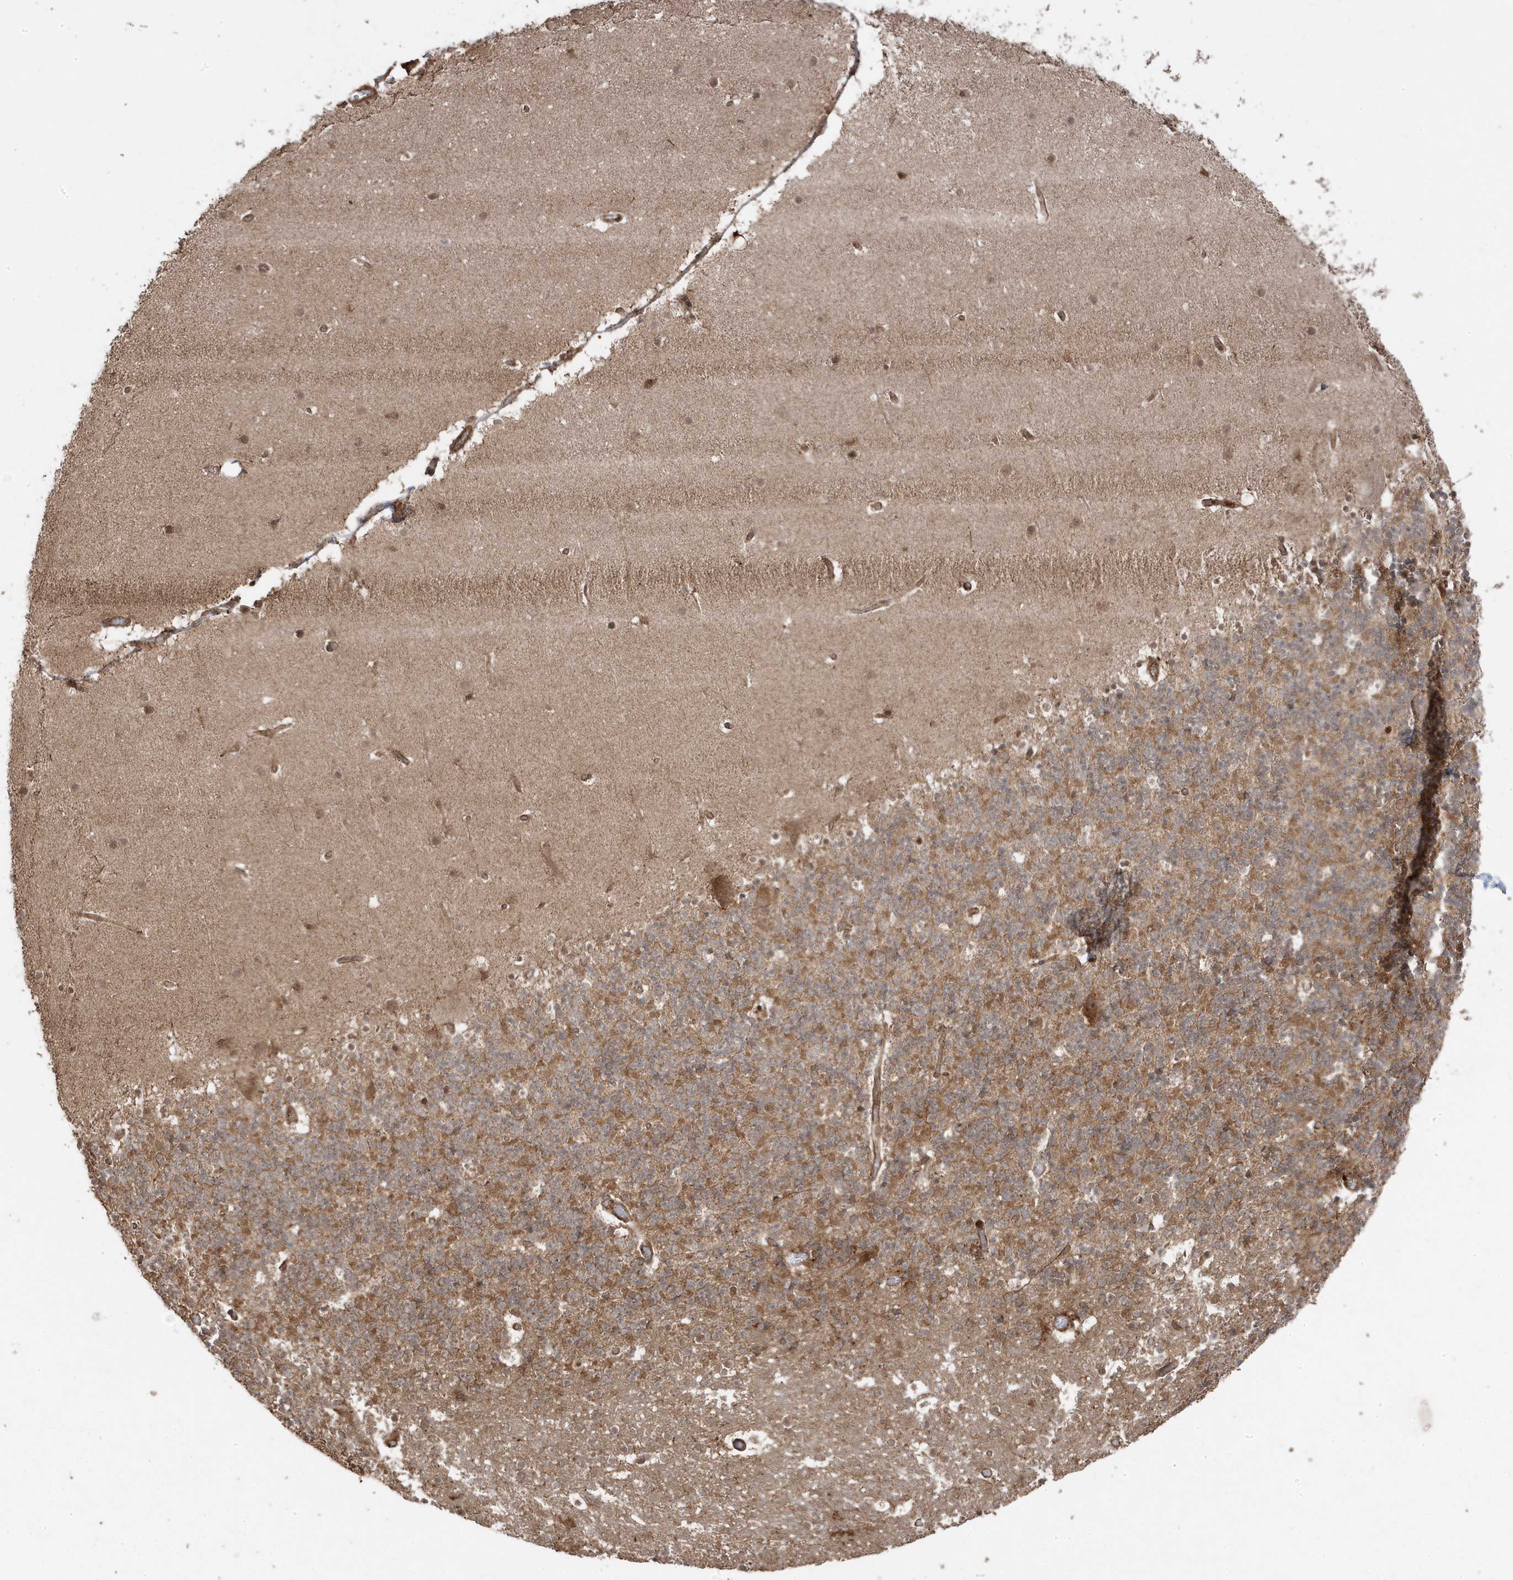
{"staining": {"intensity": "moderate", "quantity": ">75%", "location": "cytoplasmic/membranous"}, "tissue": "cerebellum", "cell_type": "Cells in granular layer", "image_type": "normal", "snomed": [{"axis": "morphology", "description": "Normal tissue, NOS"}, {"axis": "topography", "description": "Cerebellum"}], "caption": "Unremarkable cerebellum shows moderate cytoplasmic/membranous positivity in about >75% of cells in granular layer, visualized by immunohistochemistry.", "gene": "ASAP1", "patient": {"sex": "male", "age": 57}}